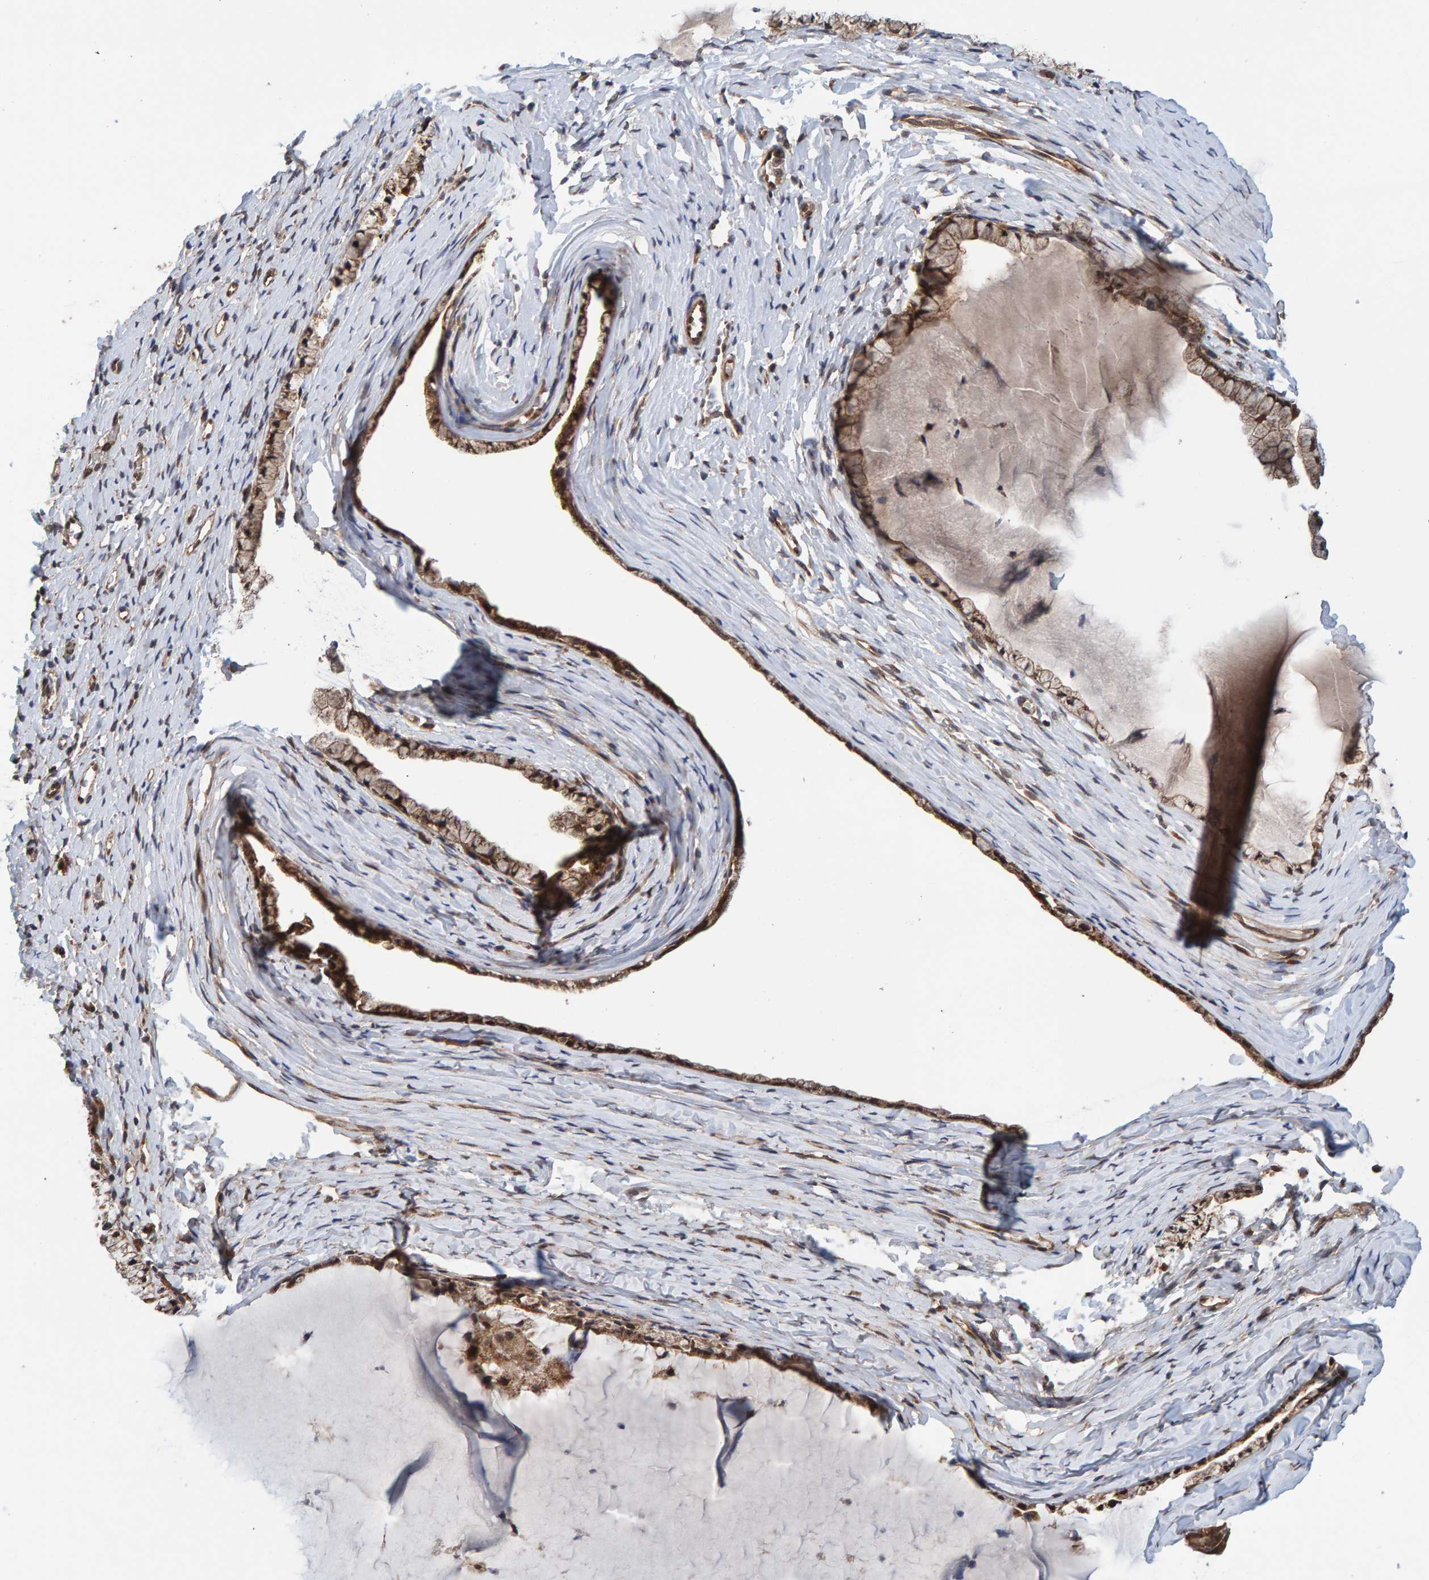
{"staining": {"intensity": "moderate", "quantity": ">75%", "location": "cytoplasmic/membranous"}, "tissue": "cervix", "cell_type": "Glandular cells", "image_type": "normal", "snomed": [{"axis": "morphology", "description": "Normal tissue, NOS"}, {"axis": "topography", "description": "Cervix"}], "caption": "Unremarkable cervix reveals moderate cytoplasmic/membranous staining in approximately >75% of glandular cells, visualized by immunohistochemistry.", "gene": "SCRN2", "patient": {"sex": "female", "age": 72}}